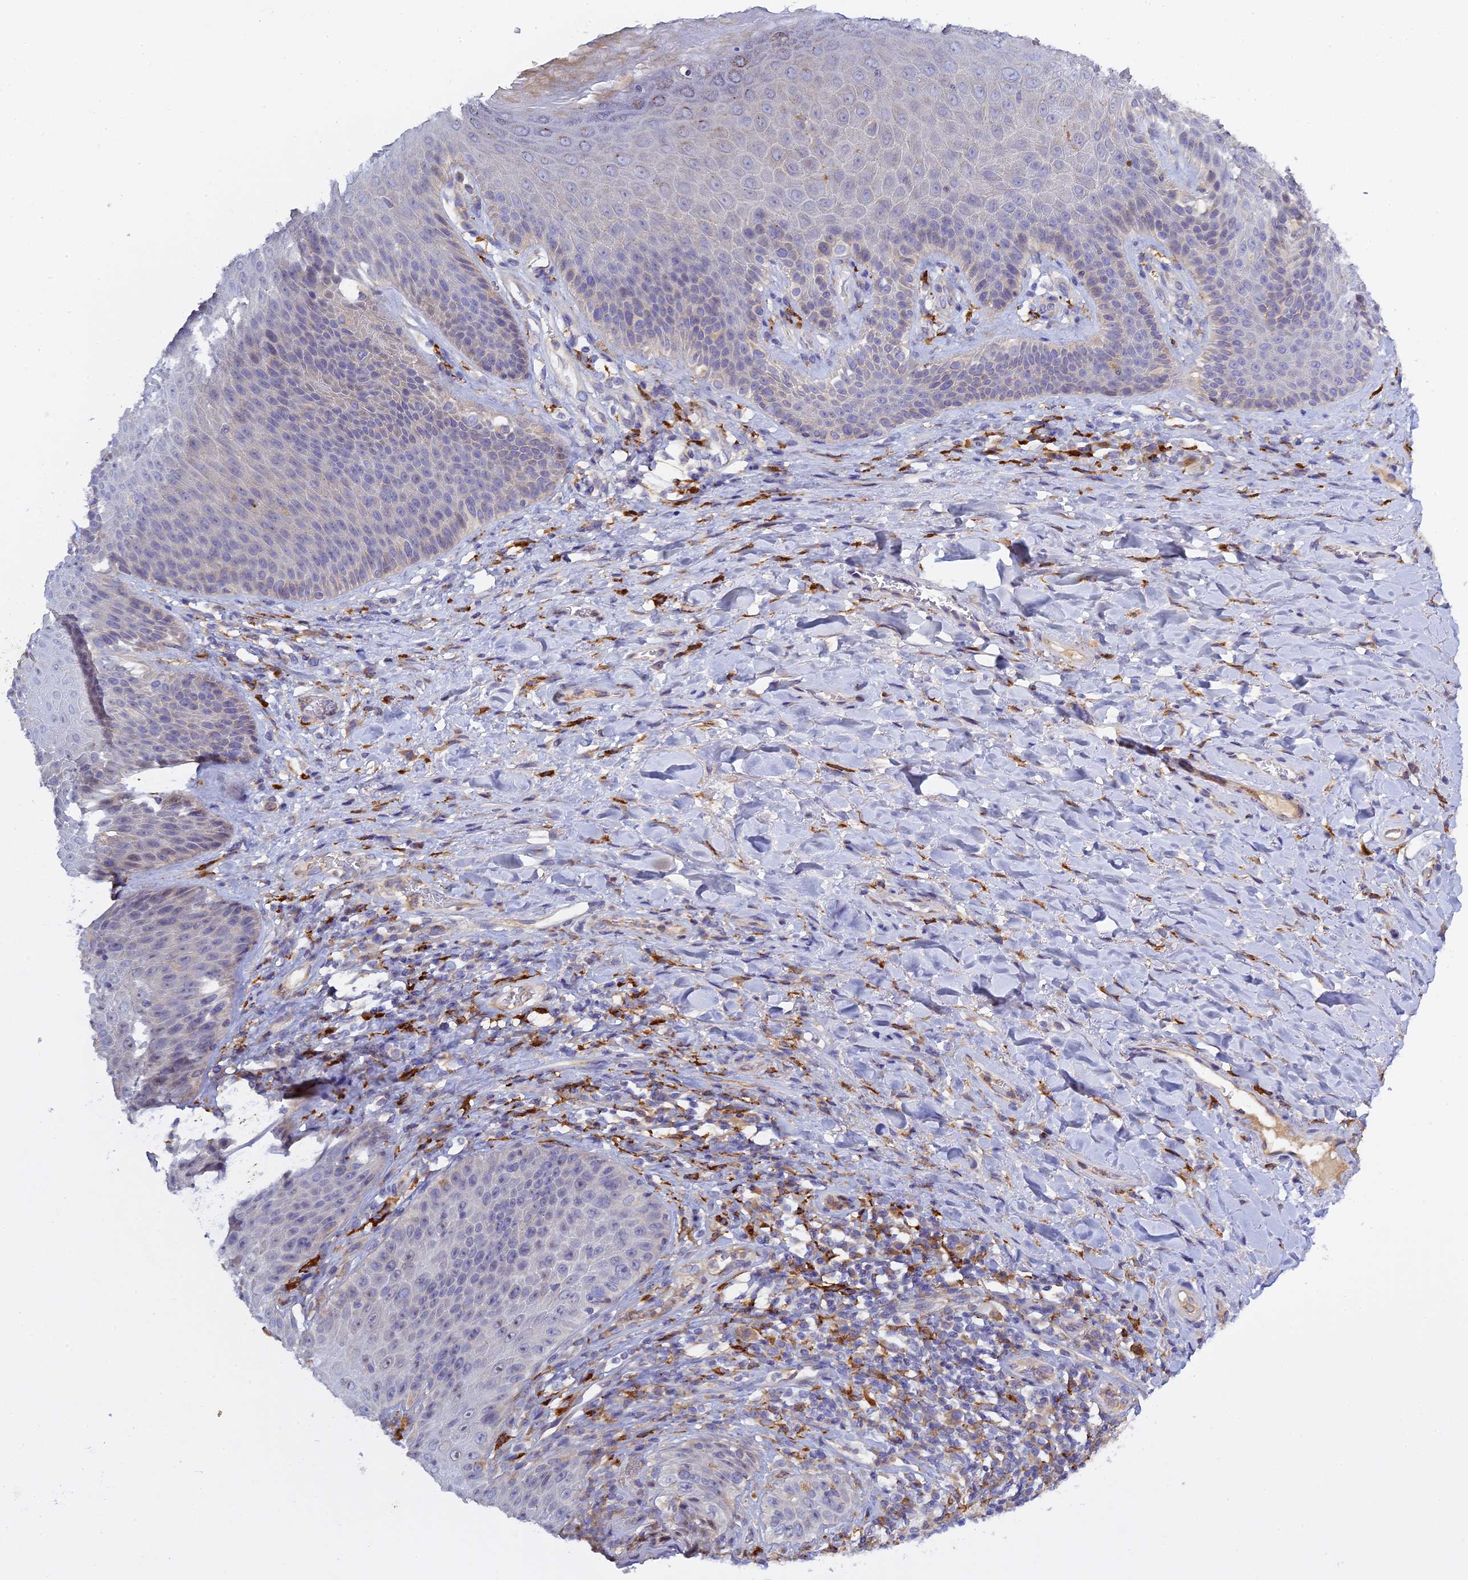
{"staining": {"intensity": "moderate", "quantity": "<25%", "location": "cytoplasmic/membranous"}, "tissue": "skin", "cell_type": "Epidermal cells", "image_type": "normal", "snomed": [{"axis": "morphology", "description": "Normal tissue, NOS"}, {"axis": "topography", "description": "Anal"}], "caption": "IHC photomicrograph of normal skin: skin stained using IHC demonstrates low levels of moderate protein expression localized specifically in the cytoplasmic/membranous of epidermal cells, appearing as a cytoplasmic/membranous brown color.", "gene": "RPGRIP1L", "patient": {"sex": "female", "age": 89}}